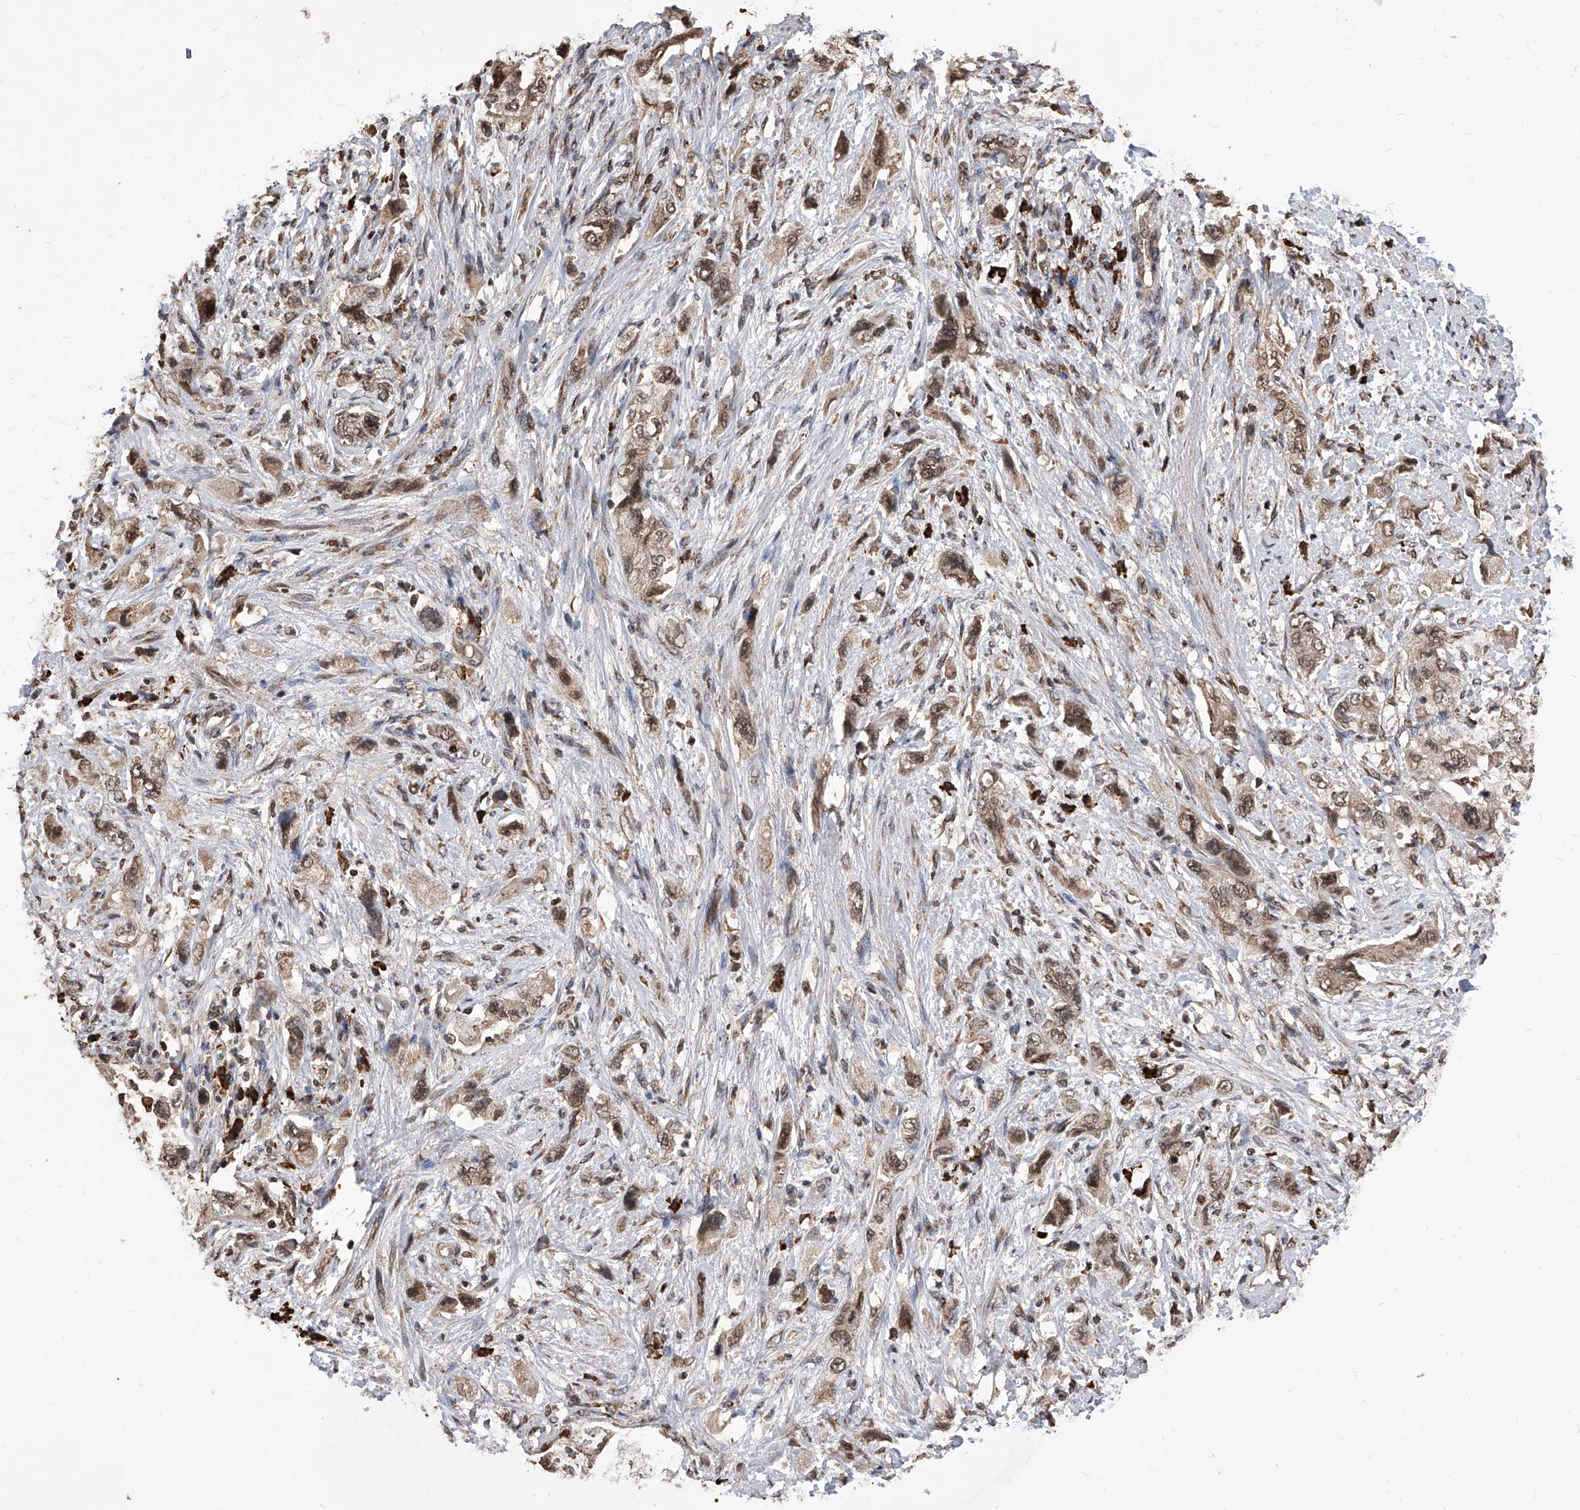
{"staining": {"intensity": "moderate", "quantity": ">75%", "location": "cytoplasmic/membranous,nuclear"}, "tissue": "pancreatic cancer", "cell_type": "Tumor cells", "image_type": "cancer", "snomed": [{"axis": "morphology", "description": "Adenocarcinoma, NOS"}, {"axis": "topography", "description": "Pancreas"}], "caption": "Immunohistochemical staining of pancreatic cancer (adenocarcinoma) reveals medium levels of moderate cytoplasmic/membranous and nuclear protein positivity in about >75% of tumor cells.", "gene": "ID1", "patient": {"sex": "female", "age": 73}}